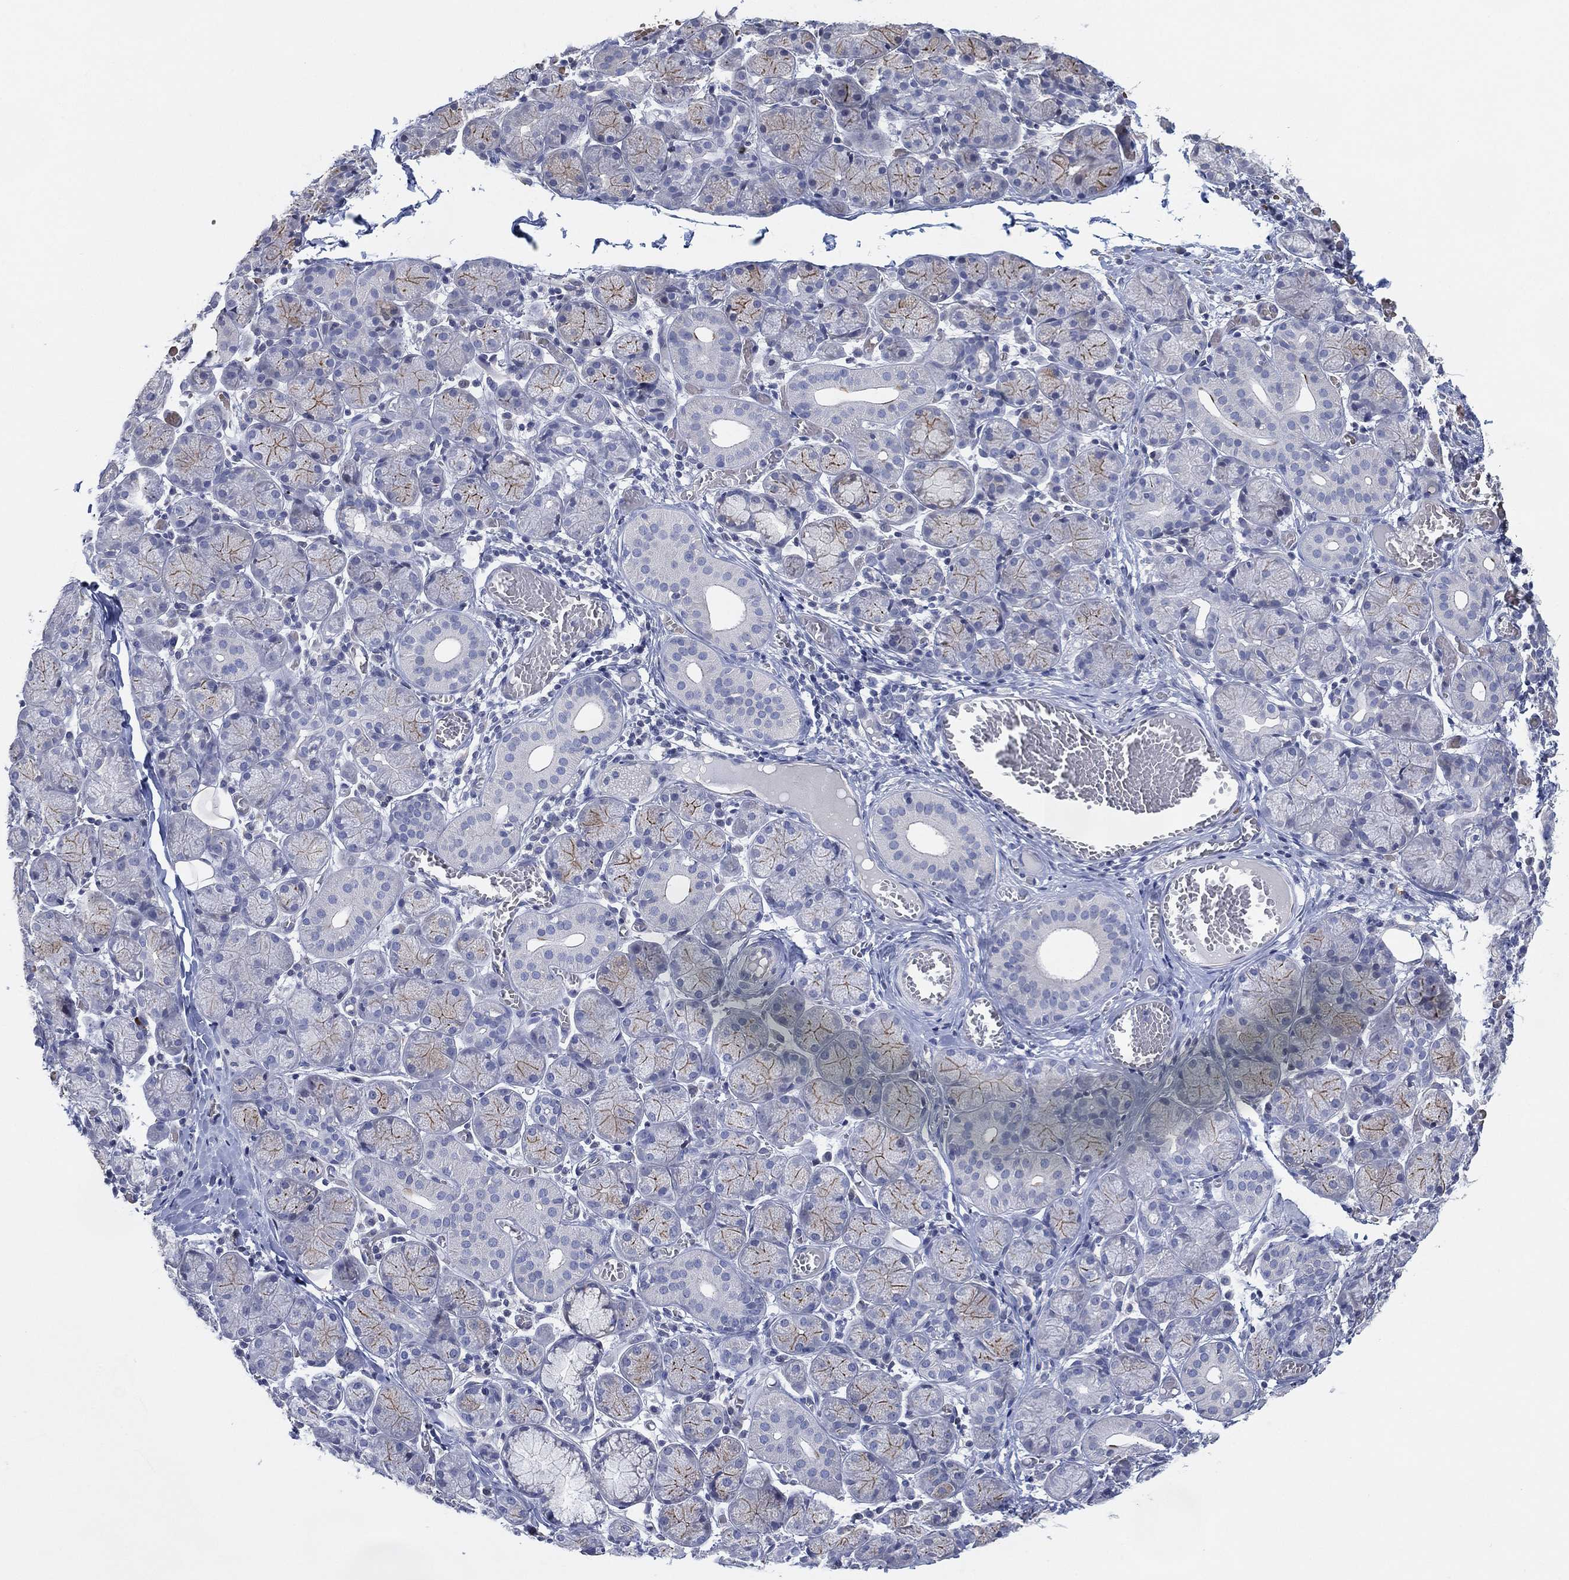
{"staining": {"intensity": "moderate", "quantity": "25%-75%", "location": "cytoplasmic/membranous"}, "tissue": "salivary gland", "cell_type": "Glandular cells", "image_type": "normal", "snomed": [{"axis": "morphology", "description": "Normal tissue, NOS"}, {"axis": "topography", "description": "Salivary gland"}, {"axis": "topography", "description": "Peripheral nerve tissue"}], "caption": "Human salivary gland stained for a protein (brown) reveals moderate cytoplasmic/membranous positive staining in about 25%-75% of glandular cells.", "gene": "CFTR", "patient": {"sex": "female", "age": 24}}